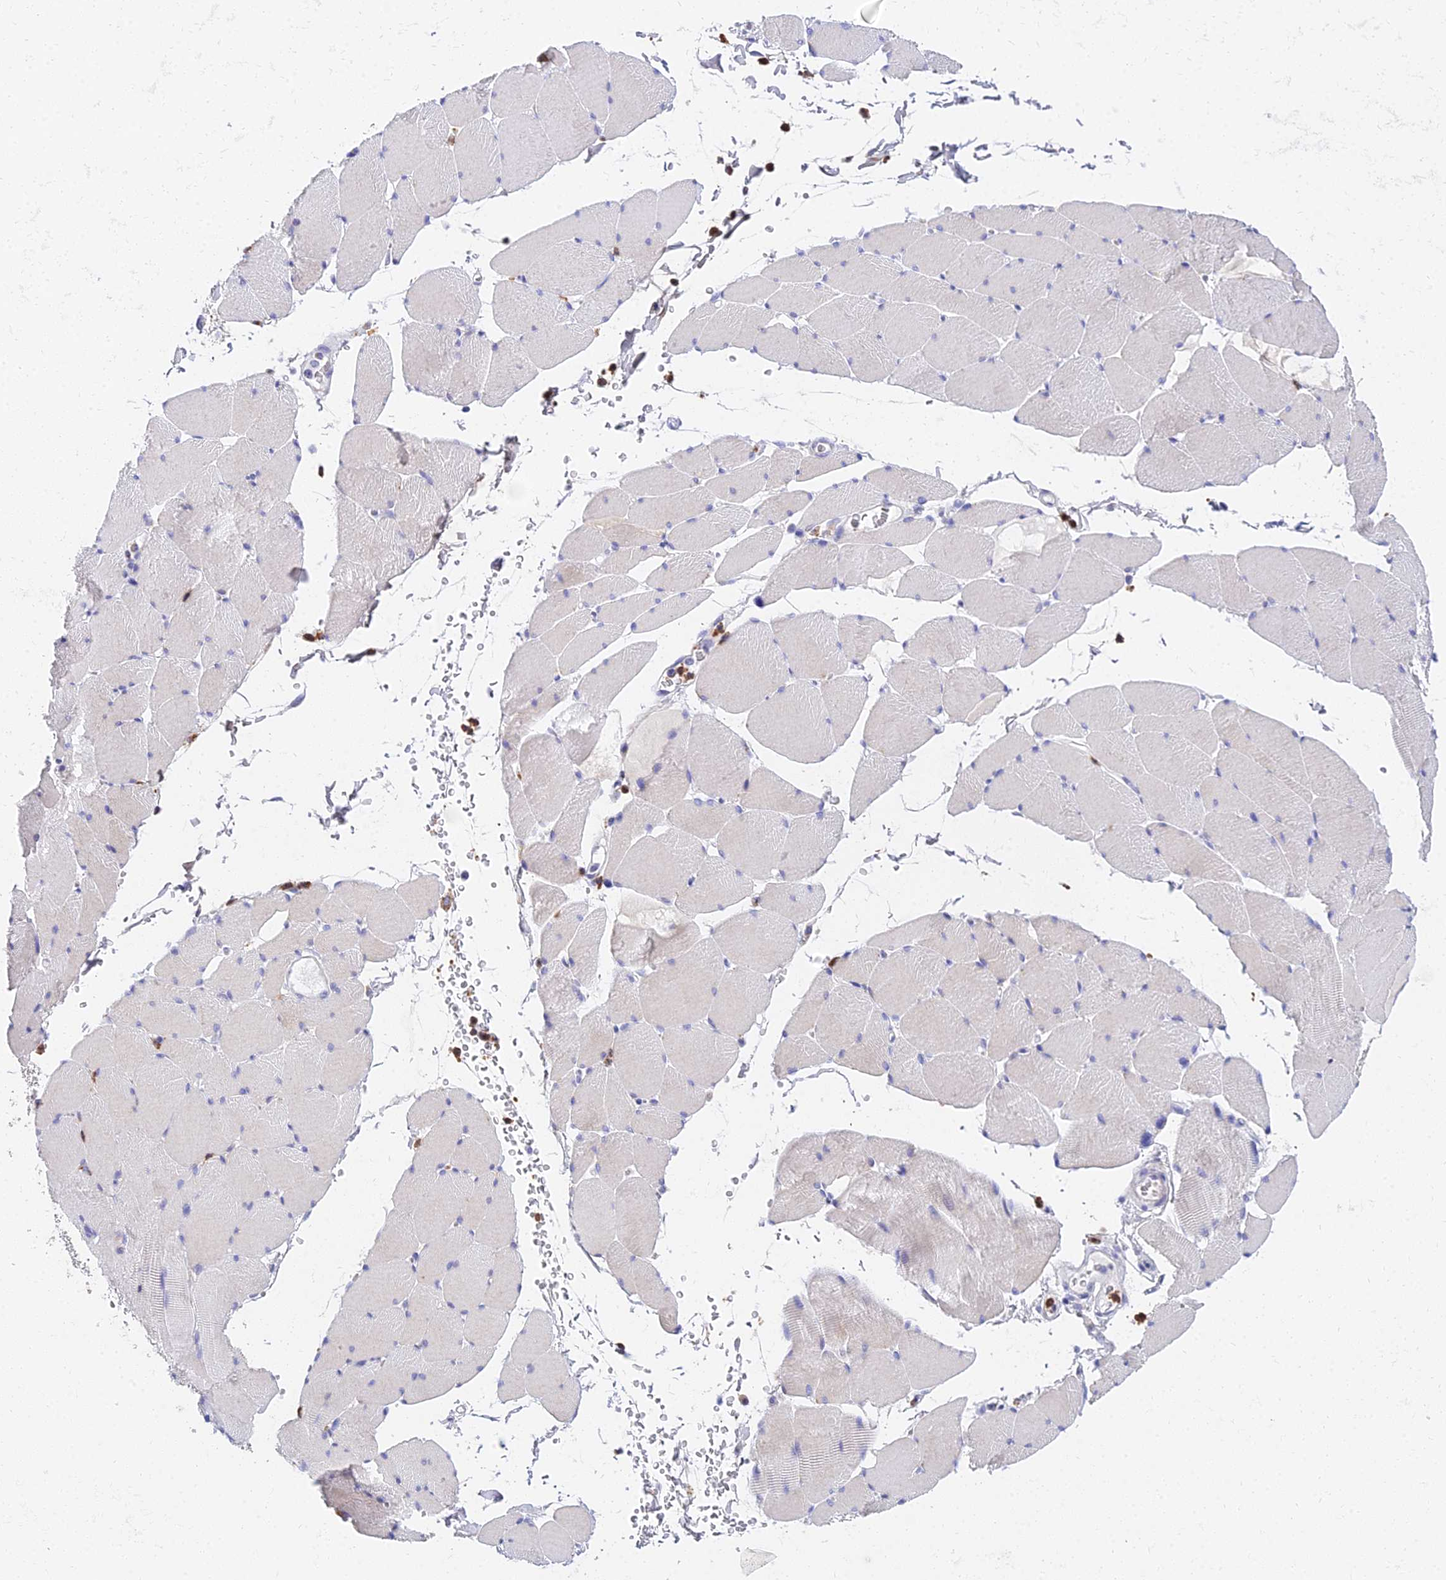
{"staining": {"intensity": "weak", "quantity": "<25%", "location": "cytoplasmic/membranous"}, "tissue": "skeletal muscle", "cell_type": "Myocytes", "image_type": "normal", "snomed": [{"axis": "morphology", "description": "Normal tissue, NOS"}, {"axis": "topography", "description": "Skeletal muscle"}, {"axis": "topography", "description": "Head-Neck"}], "caption": "Immunohistochemistry (IHC) micrograph of unremarkable skeletal muscle: human skeletal muscle stained with DAB shows no significant protein positivity in myocytes. (Immunohistochemistry (IHC), brightfield microscopy, high magnification).", "gene": "VWC2L", "patient": {"sex": "male", "age": 66}}